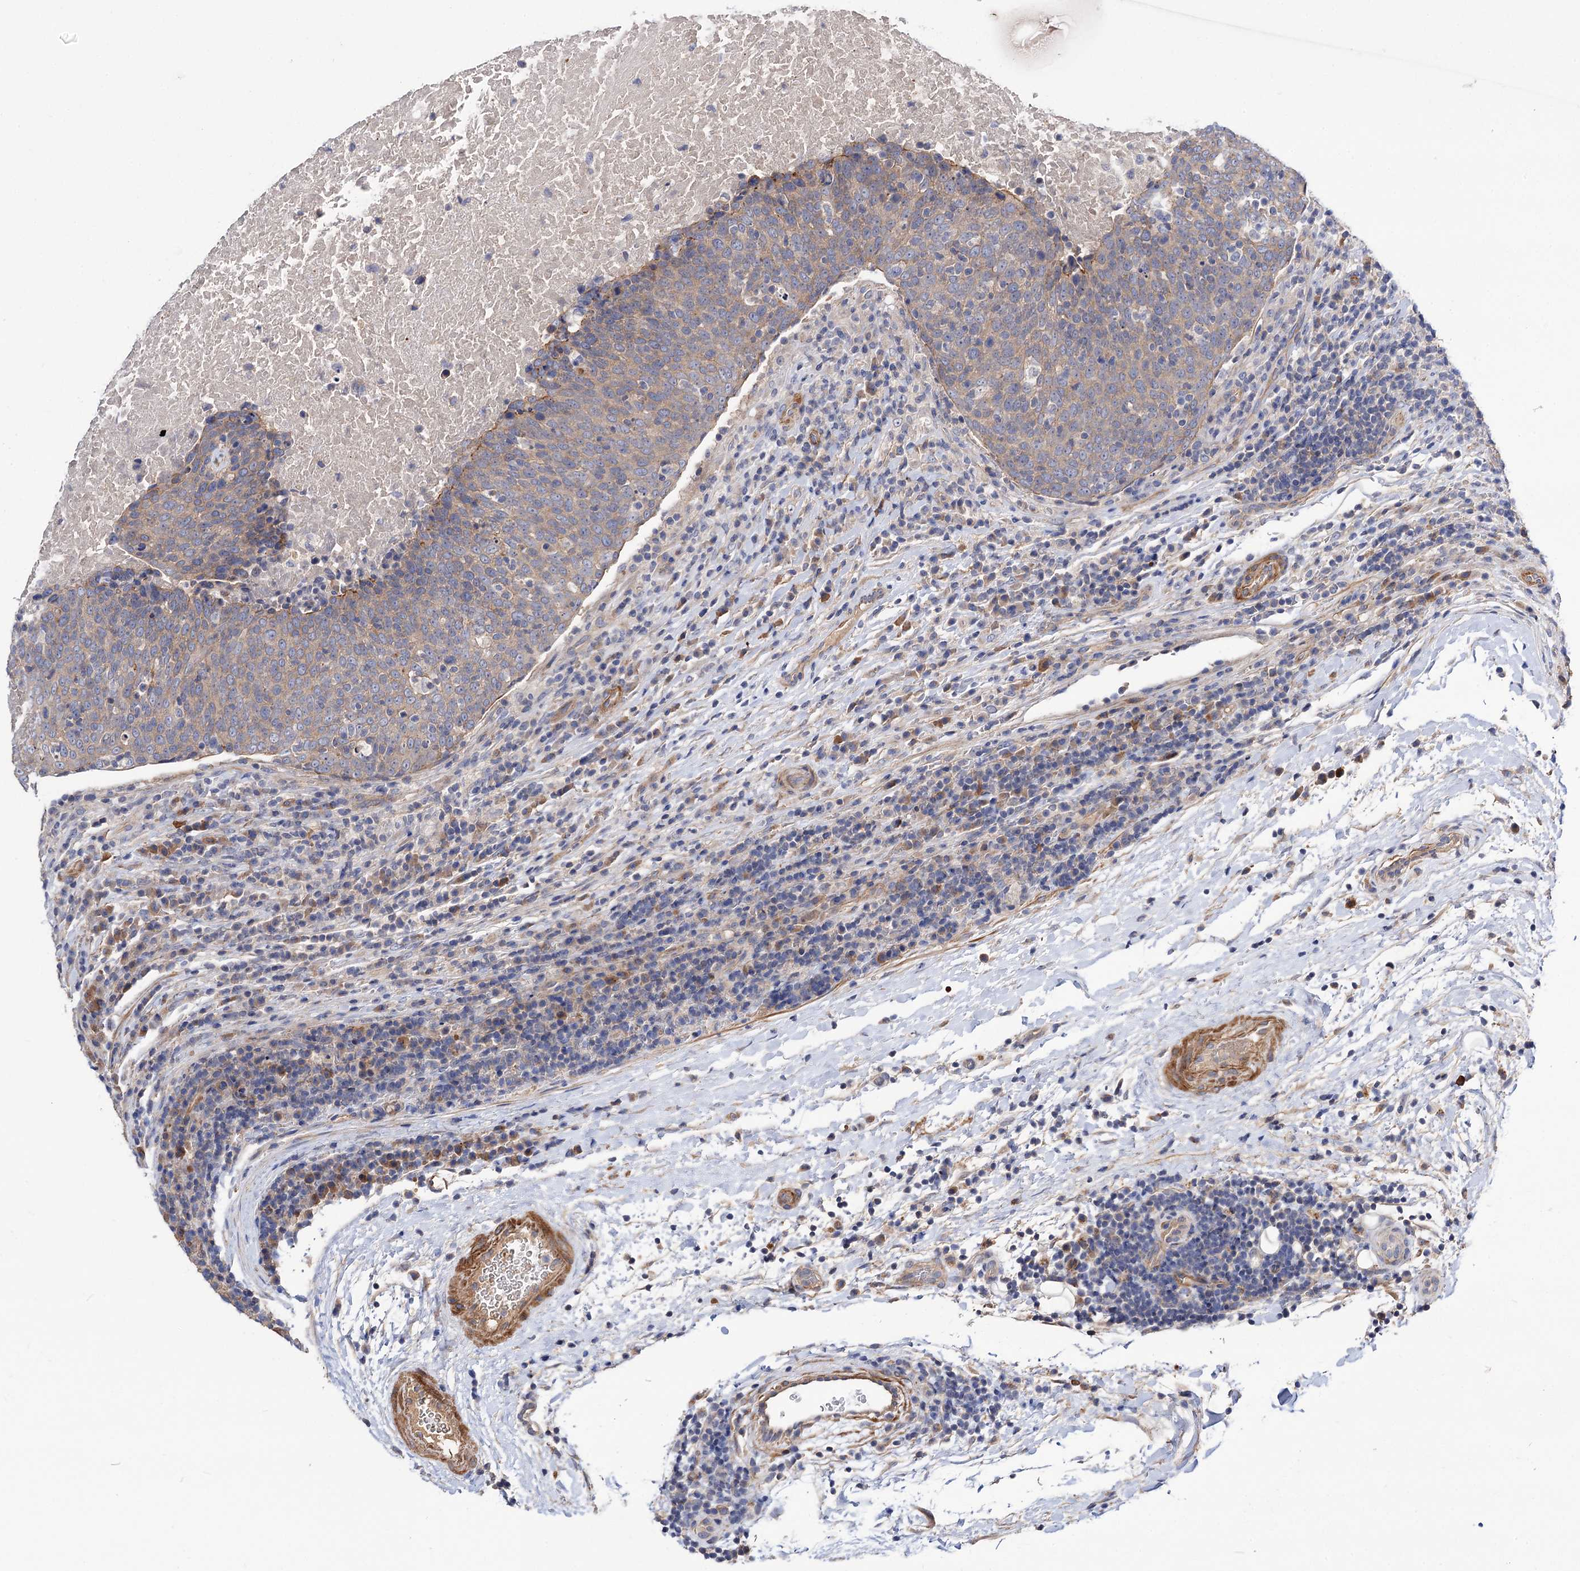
{"staining": {"intensity": "weak", "quantity": "25%-75%", "location": "cytoplasmic/membranous"}, "tissue": "head and neck cancer", "cell_type": "Tumor cells", "image_type": "cancer", "snomed": [{"axis": "morphology", "description": "Squamous cell carcinoma, NOS"}, {"axis": "morphology", "description": "Squamous cell carcinoma, metastatic, NOS"}, {"axis": "topography", "description": "Lymph node"}, {"axis": "topography", "description": "Head-Neck"}], "caption": "Immunohistochemical staining of metastatic squamous cell carcinoma (head and neck) shows weak cytoplasmic/membranous protein positivity in approximately 25%-75% of tumor cells.", "gene": "NUDCD2", "patient": {"sex": "male", "age": 62}}